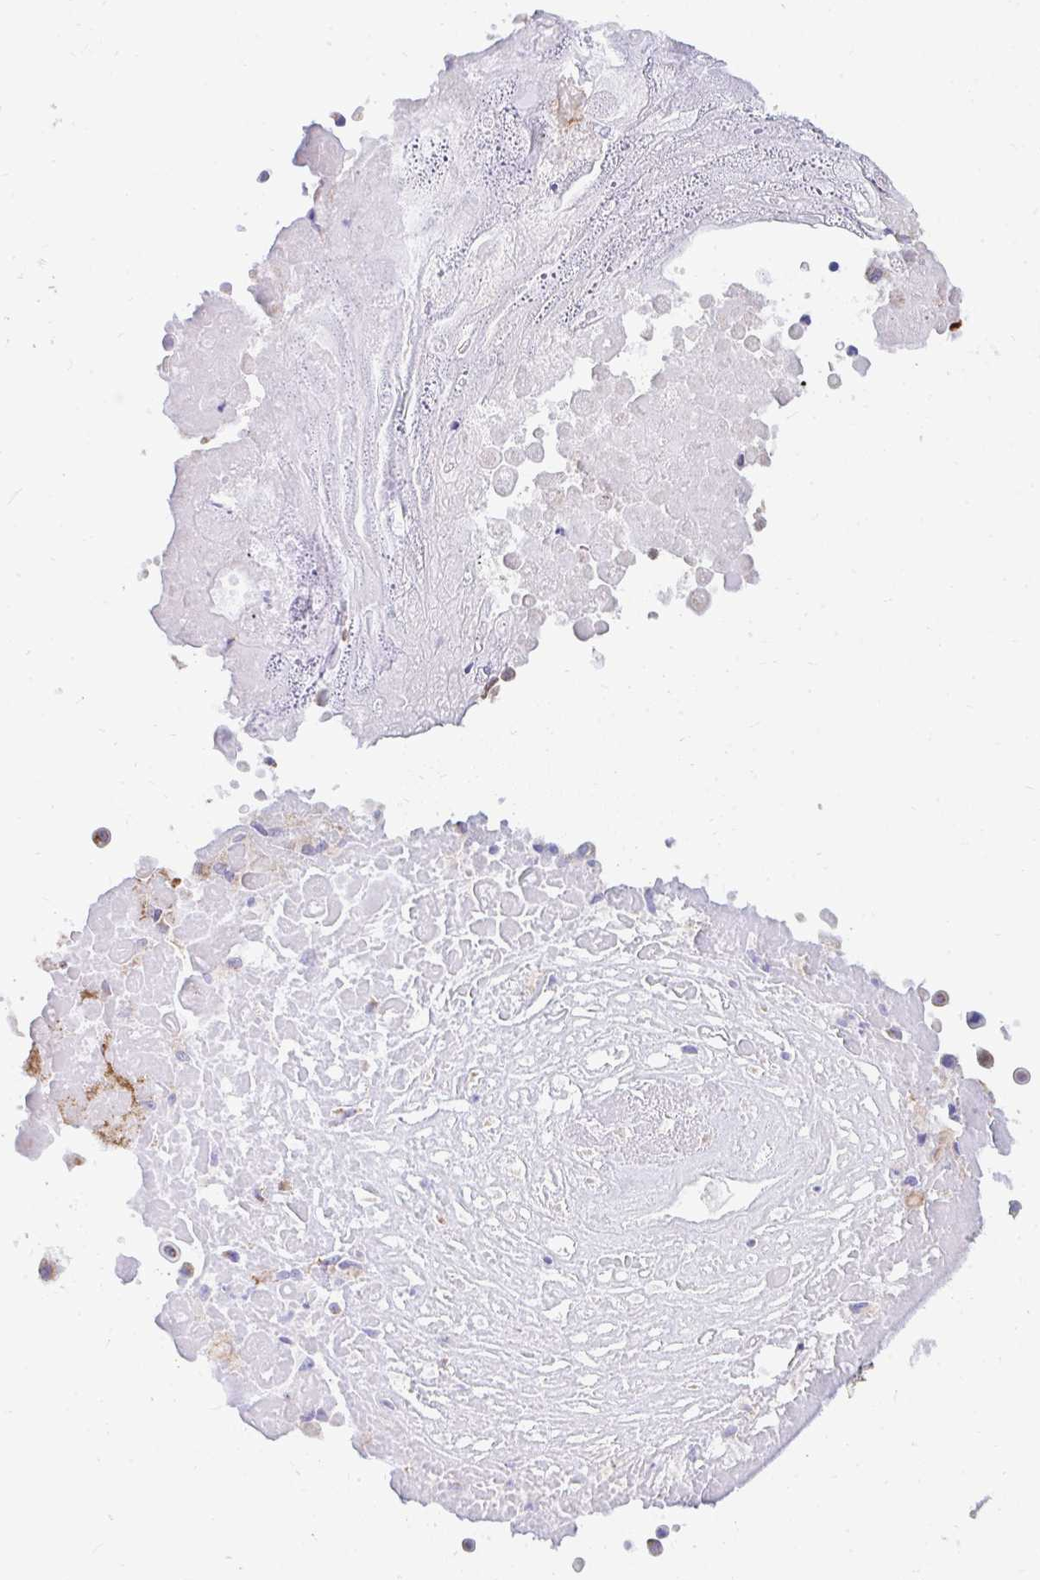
{"staining": {"intensity": "moderate", "quantity": "25%-75%", "location": "cytoplasmic/membranous"}, "tissue": "lung cancer", "cell_type": "Tumor cells", "image_type": "cancer", "snomed": [{"axis": "morphology", "description": "Squamous cell carcinoma, NOS"}, {"axis": "morphology", "description": "Squamous cell carcinoma, metastatic, NOS"}, {"axis": "topography", "description": "Lymph node"}, {"axis": "topography", "description": "Lung"}], "caption": "Immunohistochemical staining of squamous cell carcinoma (lung) reveals moderate cytoplasmic/membranous protein staining in approximately 25%-75% of tumor cells.", "gene": "PC", "patient": {"sex": "female", "age": 62}}